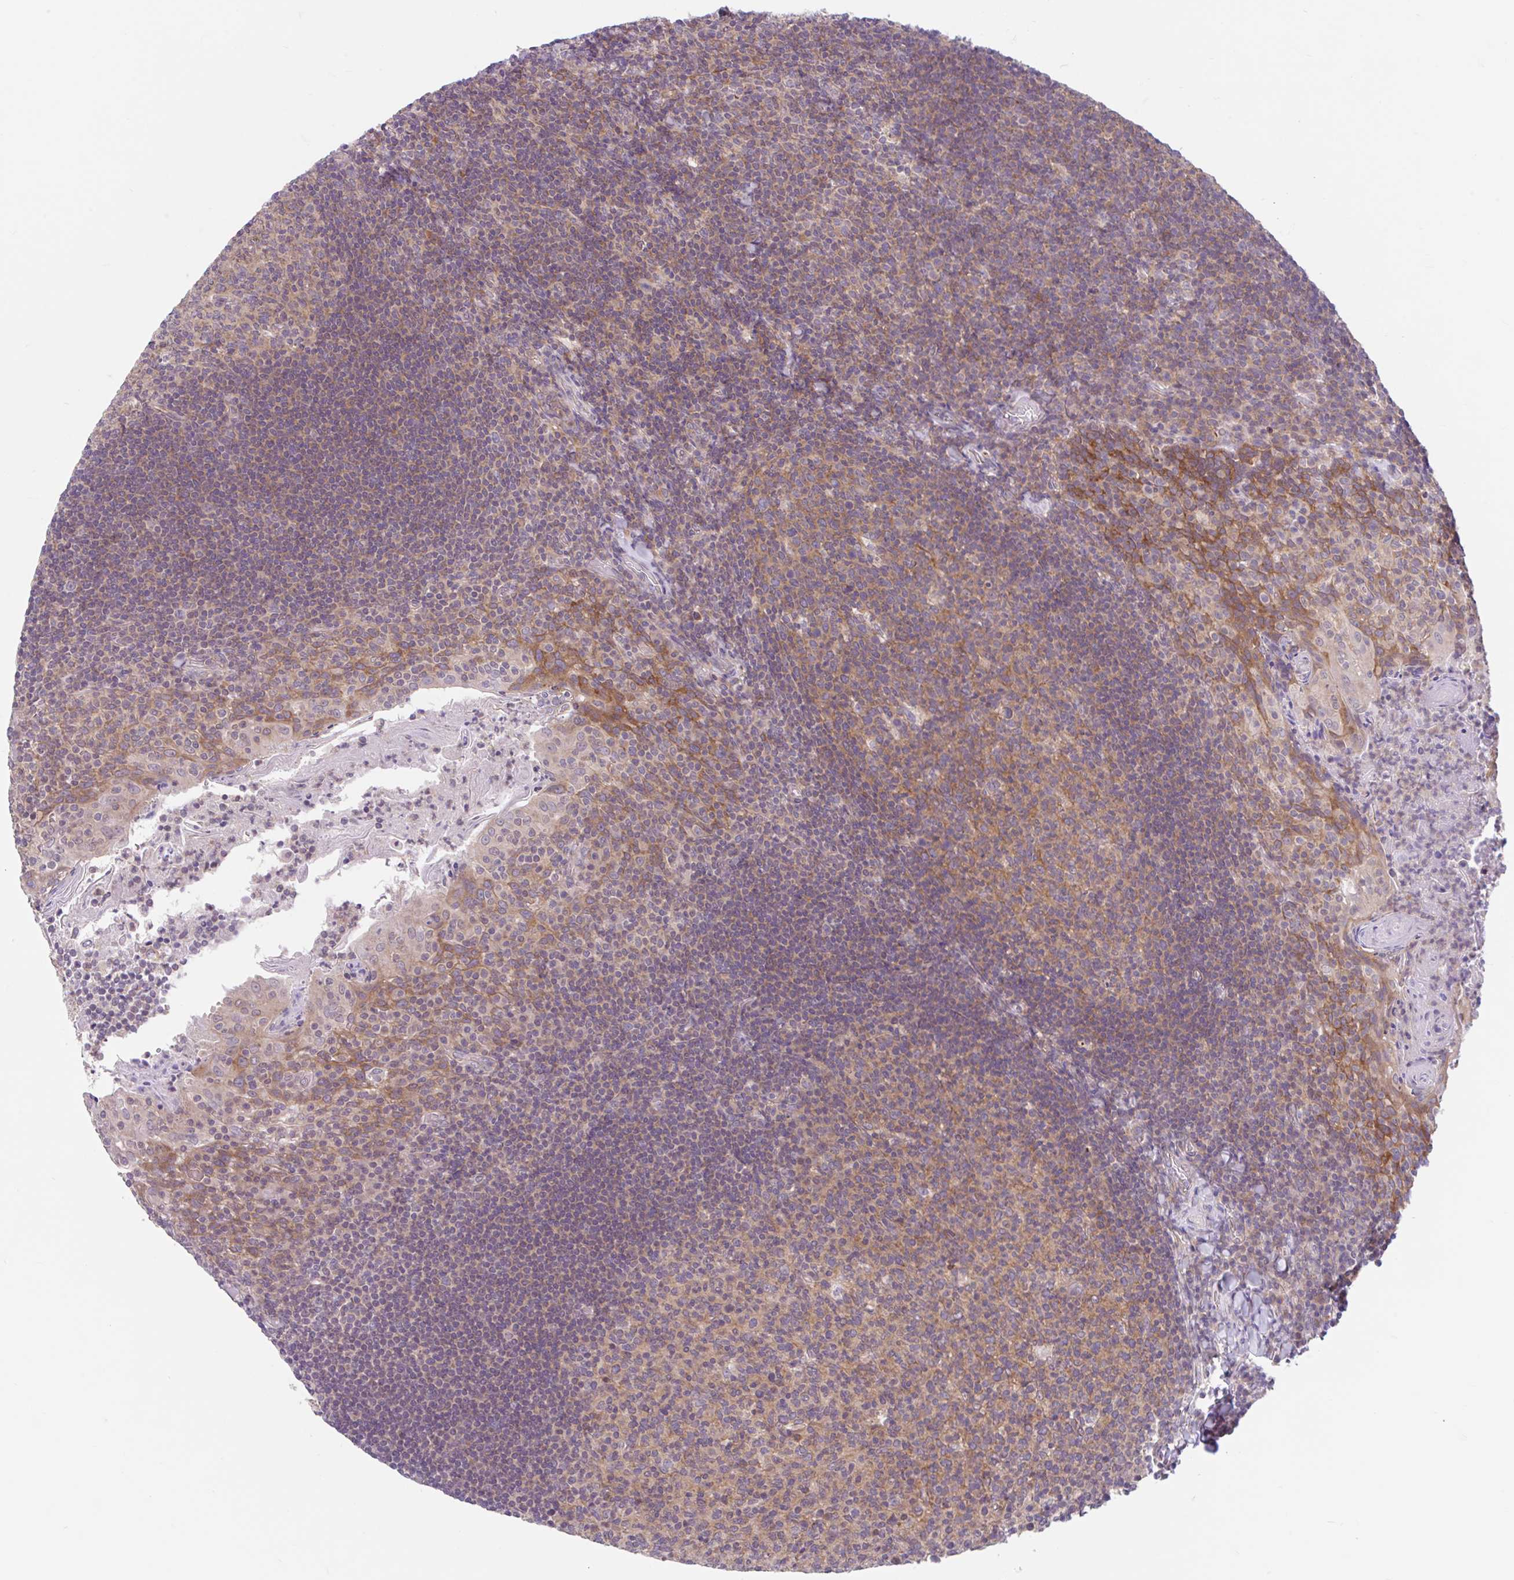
{"staining": {"intensity": "weak", "quantity": "25%-75%", "location": "cytoplasmic/membranous"}, "tissue": "tonsil", "cell_type": "Germinal center cells", "image_type": "normal", "snomed": [{"axis": "morphology", "description": "Normal tissue, NOS"}, {"axis": "topography", "description": "Tonsil"}], "caption": "Protein staining of unremarkable tonsil shows weak cytoplasmic/membranous positivity in about 25%-75% of germinal center cells. (brown staining indicates protein expression, while blue staining denotes nuclei).", "gene": "RALBP1", "patient": {"sex": "female", "age": 10}}